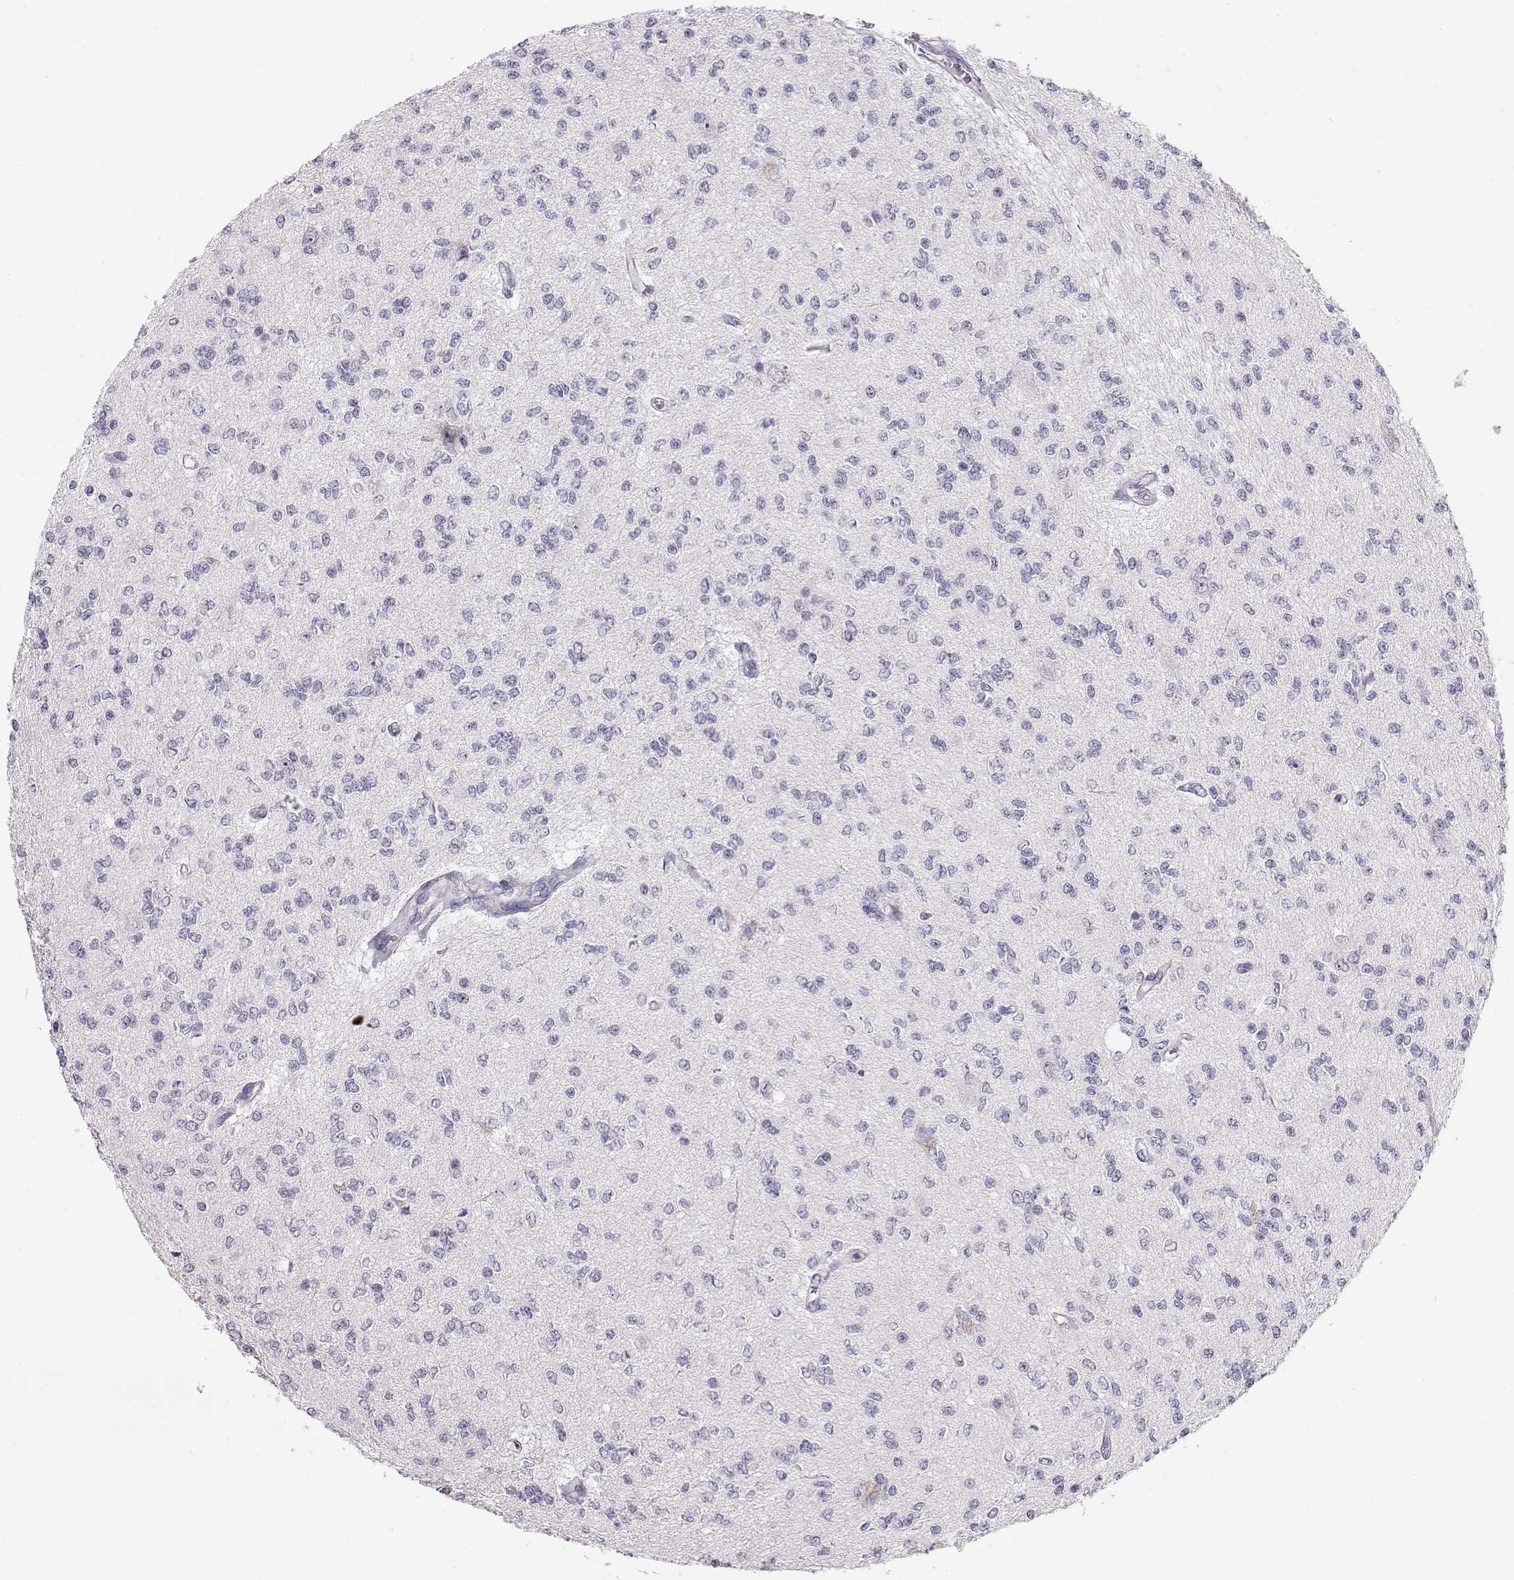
{"staining": {"intensity": "negative", "quantity": "none", "location": "none"}, "tissue": "glioma", "cell_type": "Tumor cells", "image_type": "cancer", "snomed": [{"axis": "morphology", "description": "Glioma, malignant, Low grade"}, {"axis": "topography", "description": "Brain"}], "caption": "Malignant low-grade glioma stained for a protein using immunohistochemistry shows no expression tumor cells.", "gene": "IMPG1", "patient": {"sex": "male", "age": 67}}